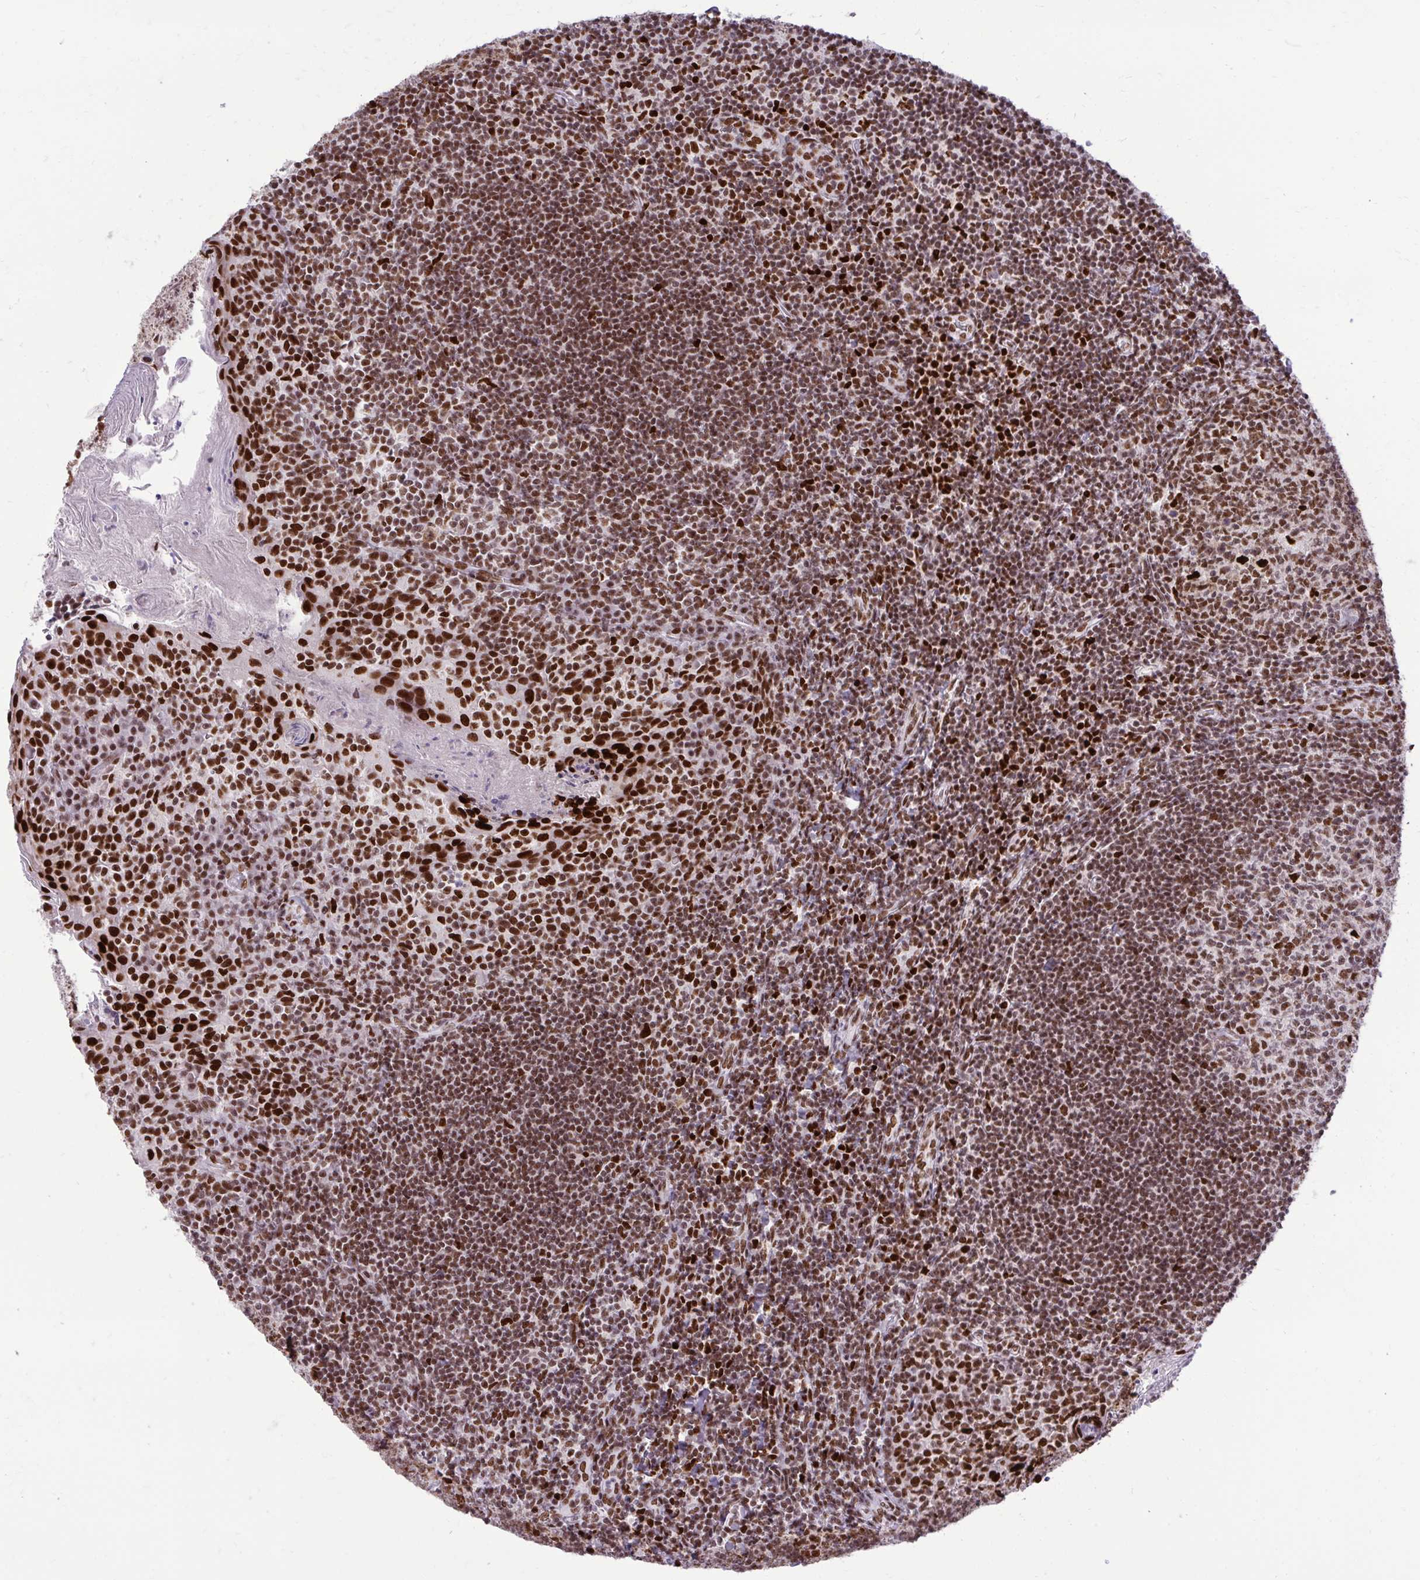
{"staining": {"intensity": "strong", "quantity": ">75%", "location": "nuclear"}, "tissue": "tonsil", "cell_type": "Germinal center cells", "image_type": "normal", "snomed": [{"axis": "morphology", "description": "Normal tissue, NOS"}, {"axis": "topography", "description": "Tonsil"}], "caption": "High-magnification brightfield microscopy of benign tonsil stained with DAB (3,3'-diaminobenzidine) (brown) and counterstained with hematoxylin (blue). germinal center cells exhibit strong nuclear positivity is present in approximately>75% of cells.", "gene": "CDYL", "patient": {"sex": "female", "age": 10}}